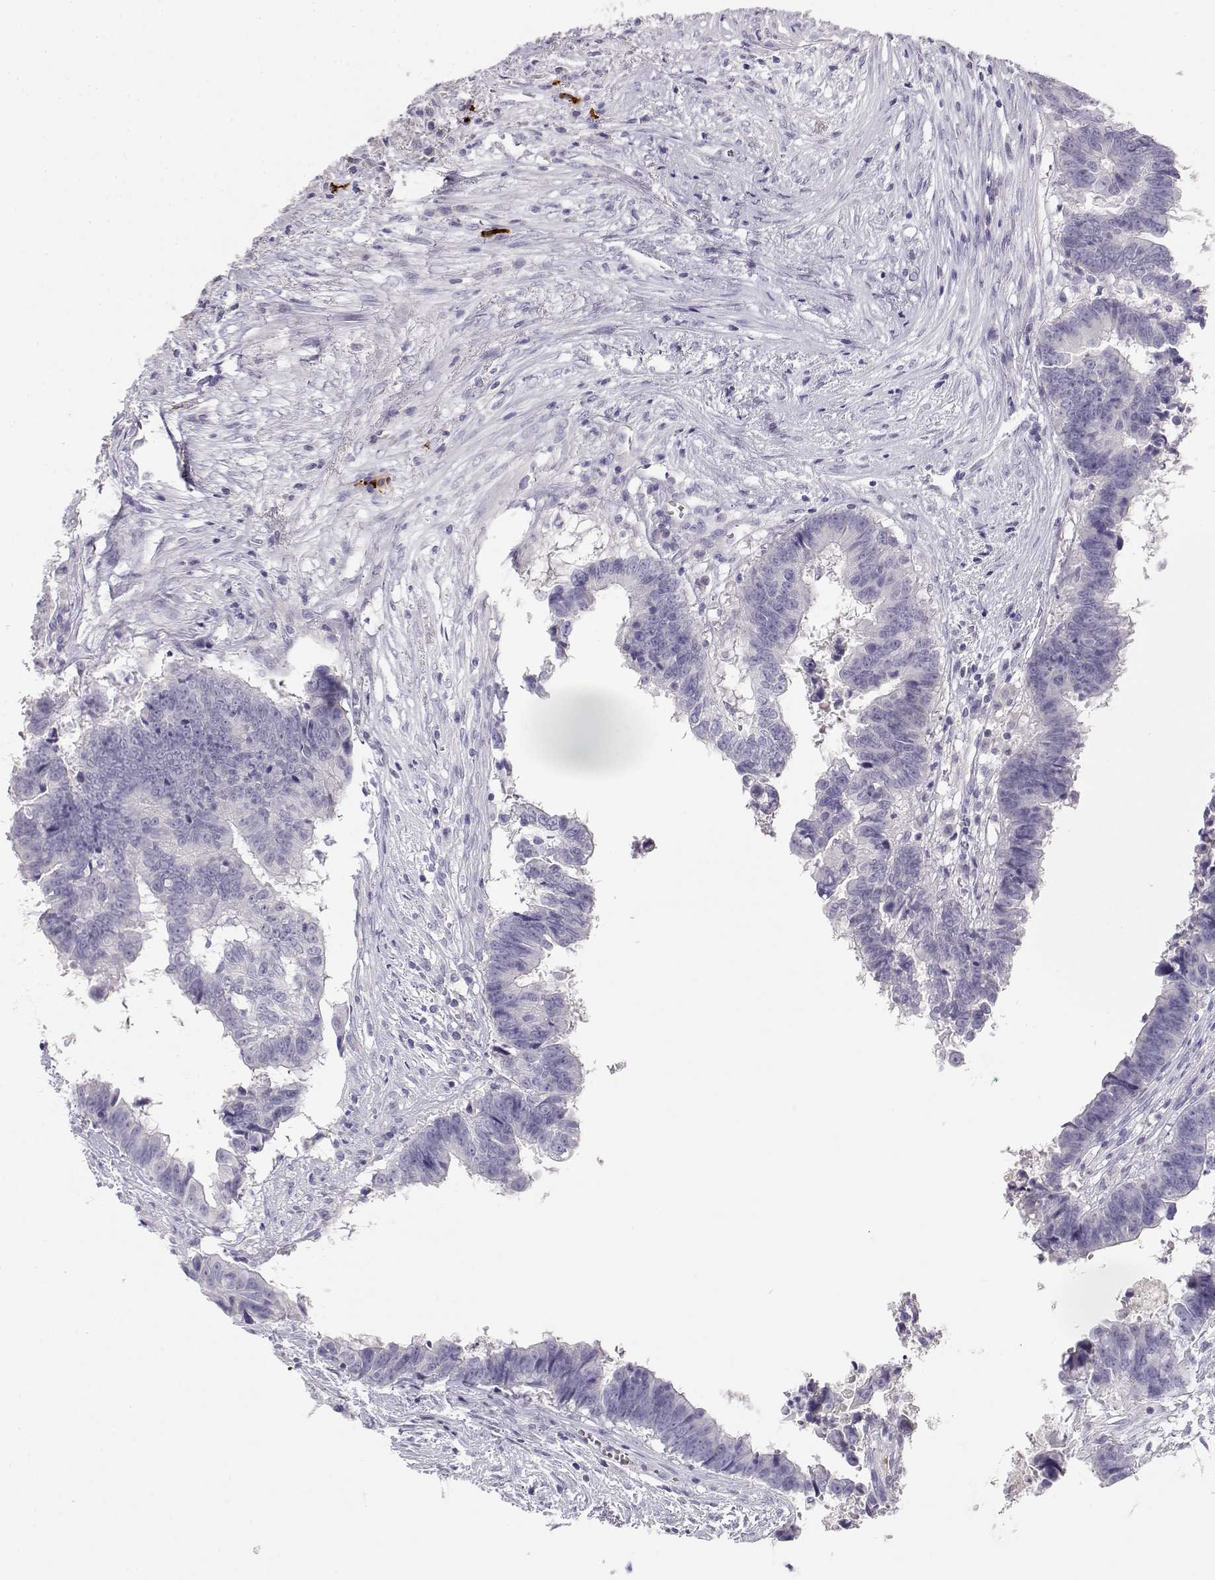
{"staining": {"intensity": "negative", "quantity": "none", "location": "none"}, "tissue": "colorectal cancer", "cell_type": "Tumor cells", "image_type": "cancer", "snomed": [{"axis": "morphology", "description": "Adenocarcinoma, NOS"}, {"axis": "topography", "description": "Colon"}], "caption": "A histopathology image of colorectal adenocarcinoma stained for a protein displays no brown staining in tumor cells.", "gene": "GPR174", "patient": {"sex": "female", "age": 82}}